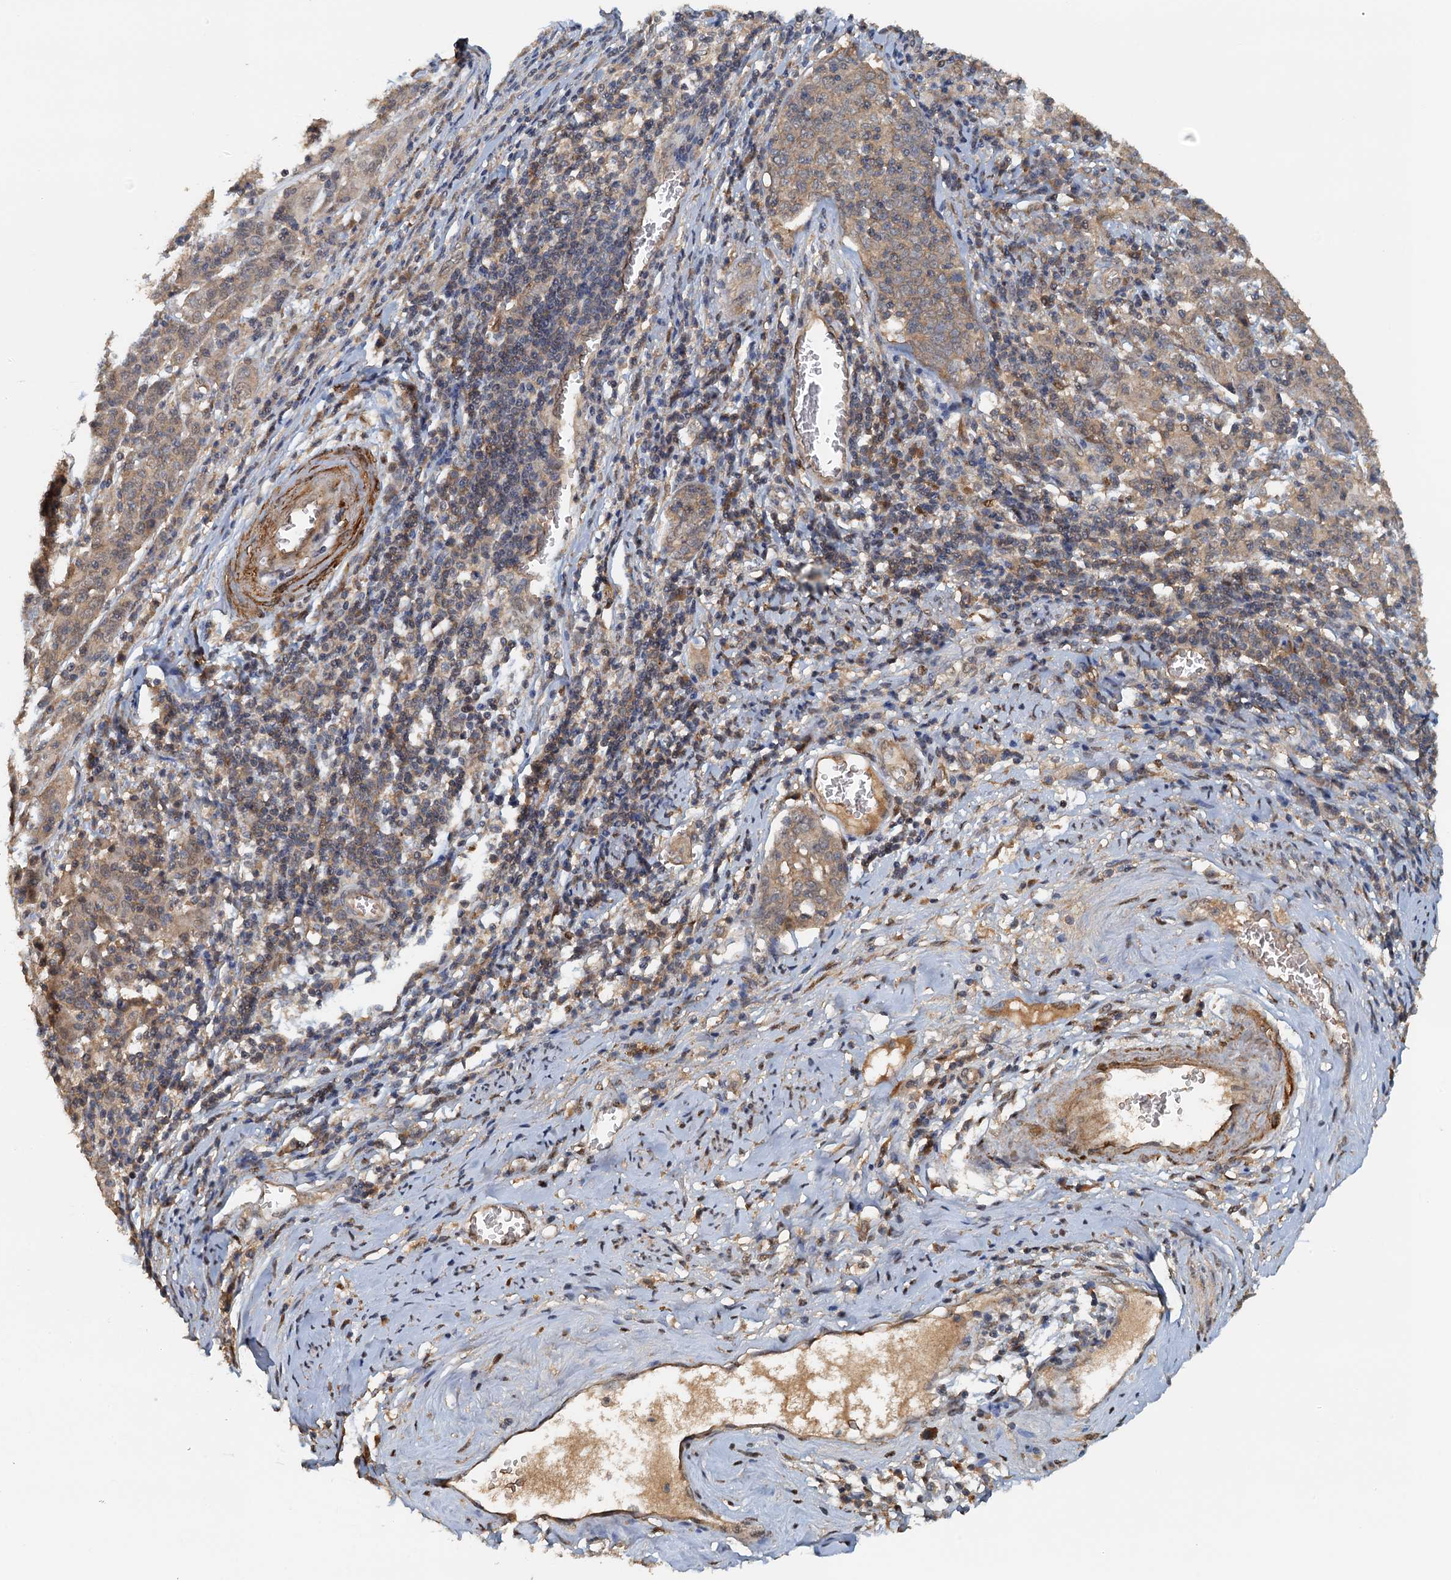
{"staining": {"intensity": "moderate", "quantity": "25%-75%", "location": "cytoplasmic/membranous"}, "tissue": "cervical cancer", "cell_type": "Tumor cells", "image_type": "cancer", "snomed": [{"axis": "morphology", "description": "Squamous cell carcinoma, NOS"}, {"axis": "topography", "description": "Cervix"}], "caption": "Cervical cancer (squamous cell carcinoma) stained with IHC displays moderate cytoplasmic/membranous expression in approximately 25%-75% of tumor cells. (IHC, brightfield microscopy, high magnification).", "gene": "UBL7", "patient": {"sex": "female", "age": 67}}